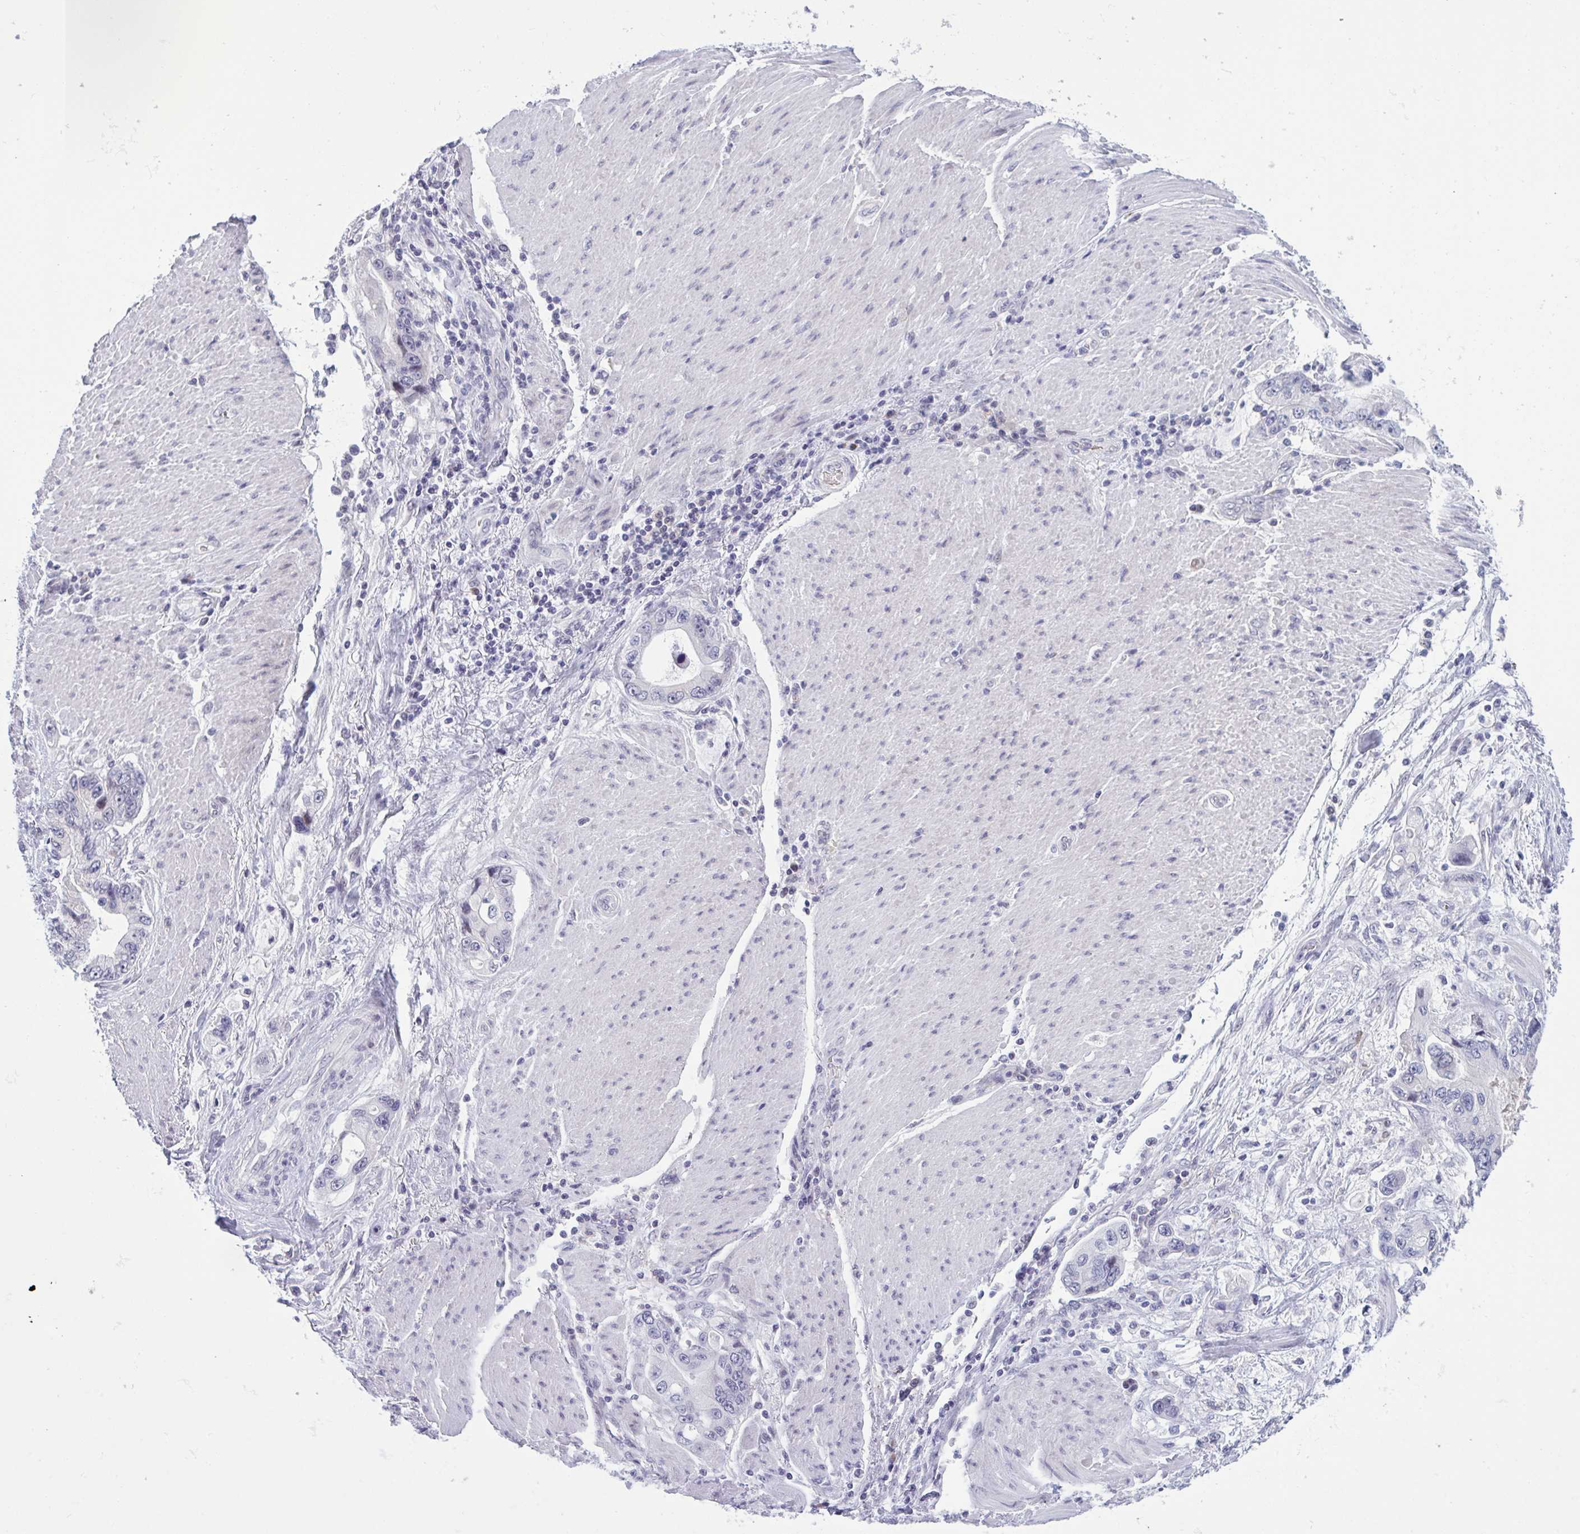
{"staining": {"intensity": "negative", "quantity": "none", "location": "none"}, "tissue": "stomach cancer", "cell_type": "Tumor cells", "image_type": "cancer", "snomed": [{"axis": "morphology", "description": "Adenocarcinoma, NOS"}, {"axis": "topography", "description": "Pancreas"}, {"axis": "topography", "description": "Stomach, upper"}], "caption": "Photomicrograph shows no protein staining in tumor cells of stomach adenocarcinoma tissue.", "gene": "HSD11B2", "patient": {"sex": "male", "age": 77}}